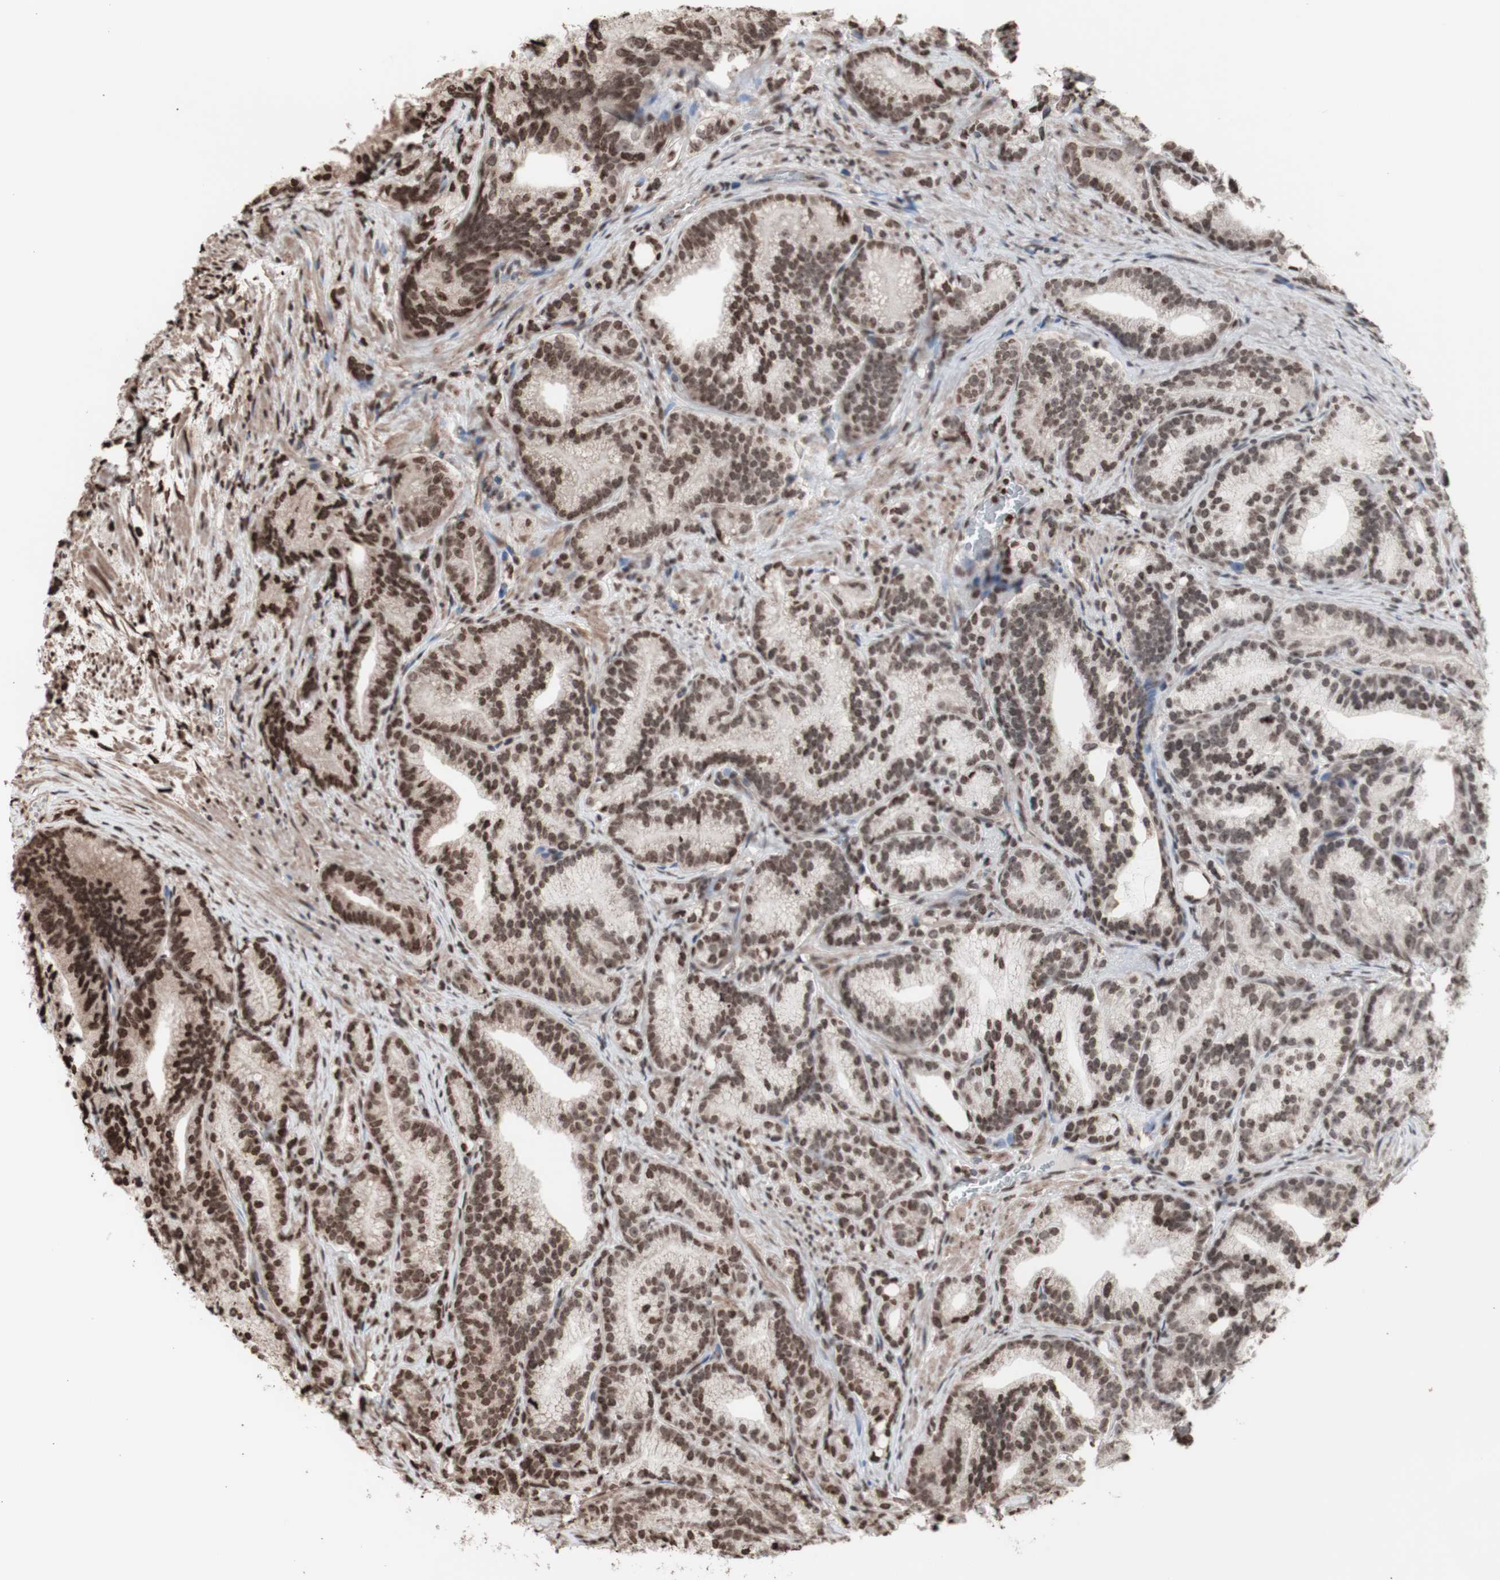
{"staining": {"intensity": "moderate", "quantity": ">75%", "location": "nuclear"}, "tissue": "prostate cancer", "cell_type": "Tumor cells", "image_type": "cancer", "snomed": [{"axis": "morphology", "description": "Adenocarcinoma, Low grade"}, {"axis": "topography", "description": "Prostate"}], "caption": "Immunohistochemistry (IHC) (DAB) staining of human prostate cancer (adenocarcinoma (low-grade)) demonstrates moderate nuclear protein positivity in approximately >75% of tumor cells.", "gene": "SNAI2", "patient": {"sex": "male", "age": 89}}